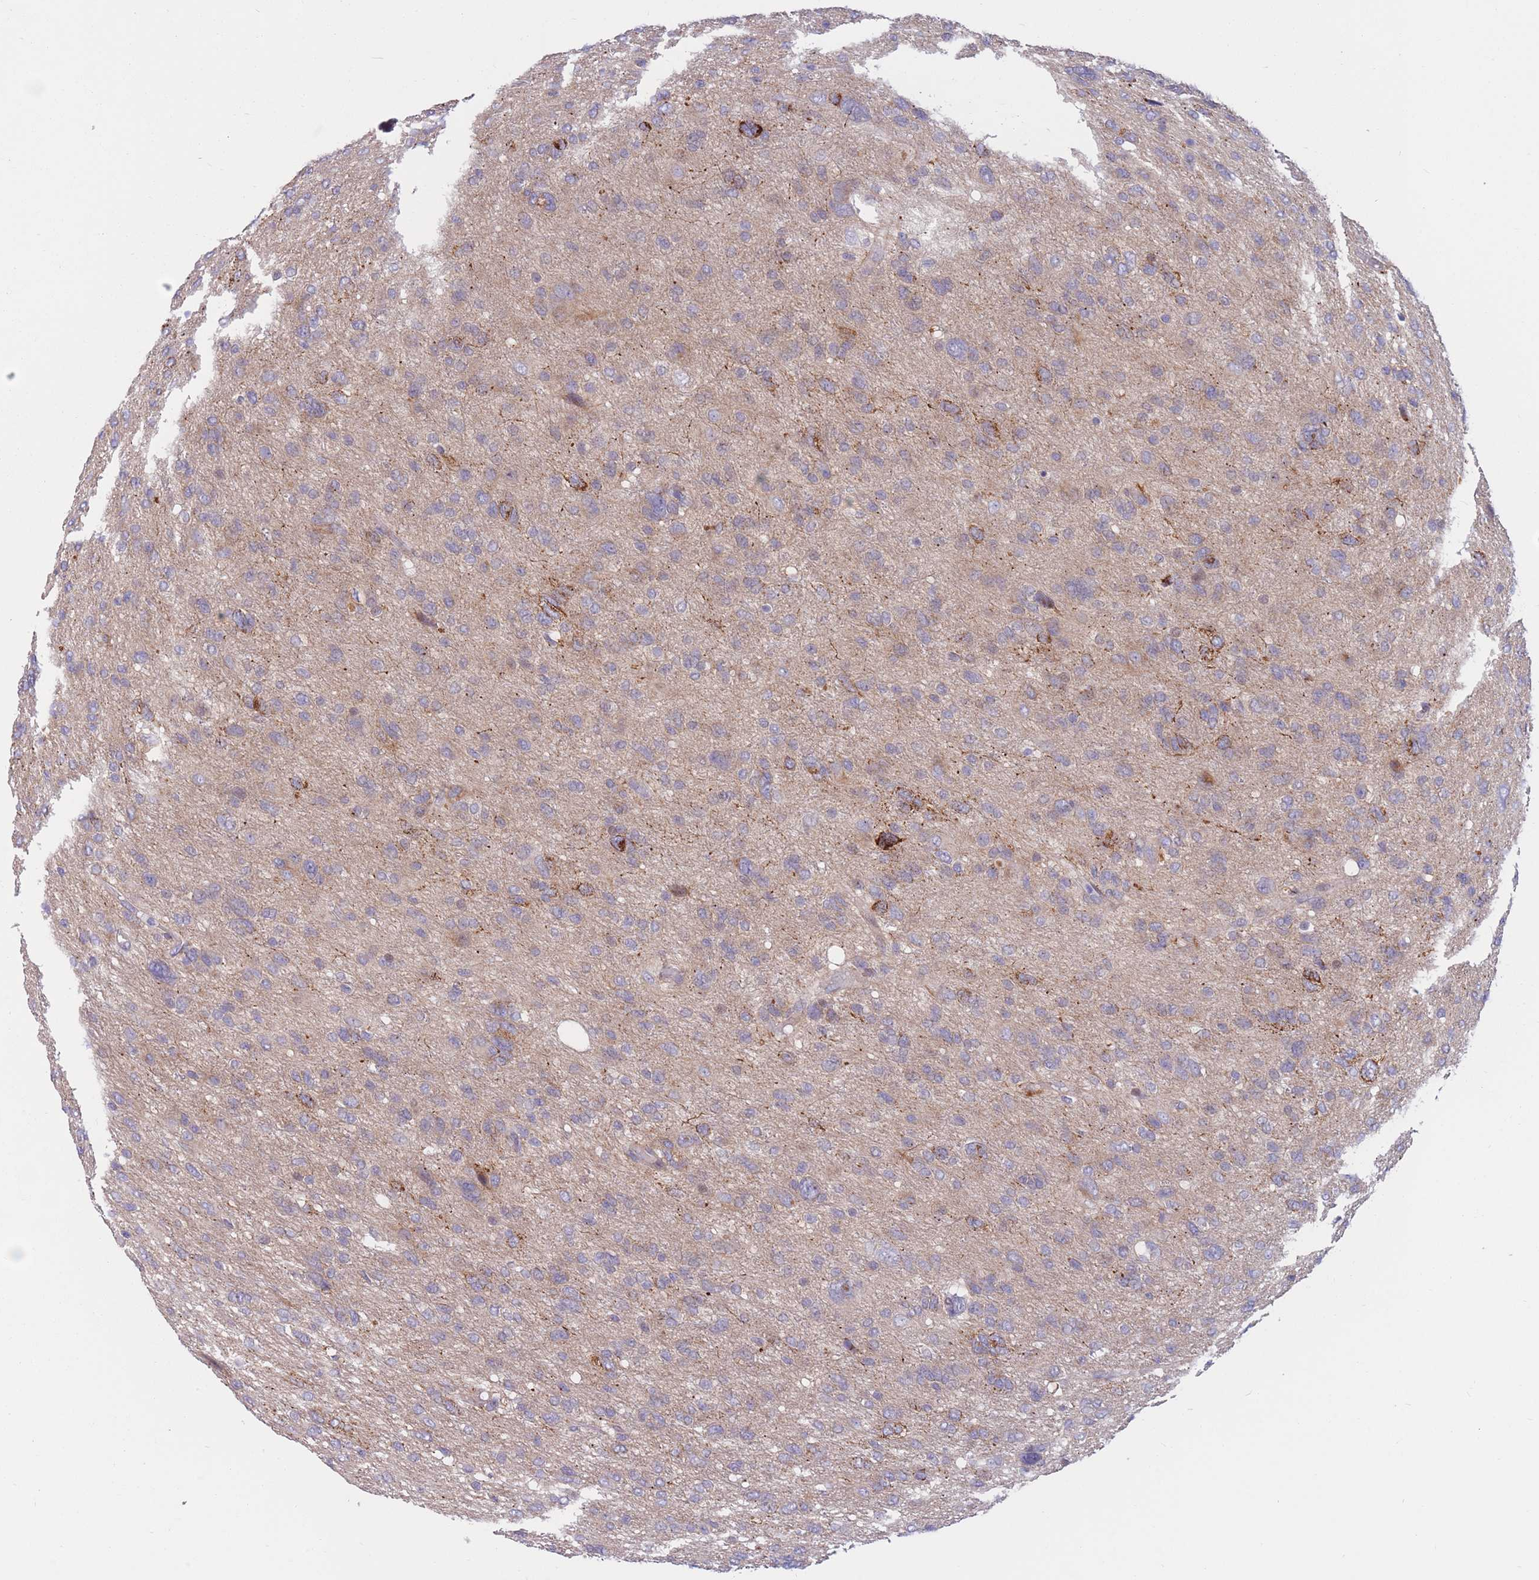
{"staining": {"intensity": "negative", "quantity": "none", "location": "none"}, "tissue": "glioma", "cell_type": "Tumor cells", "image_type": "cancer", "snomed": [{"axis": "morphology", "description": "Glioma, malignant, High grade"}, {"axis": "topography", "description": "Brain"}], "caption": "A micrograph of human malignant high-grade glioma is negative for staining in tumor cells.", "gene": "PDE4A", "patient": {"sex": "female", "age": 59}}